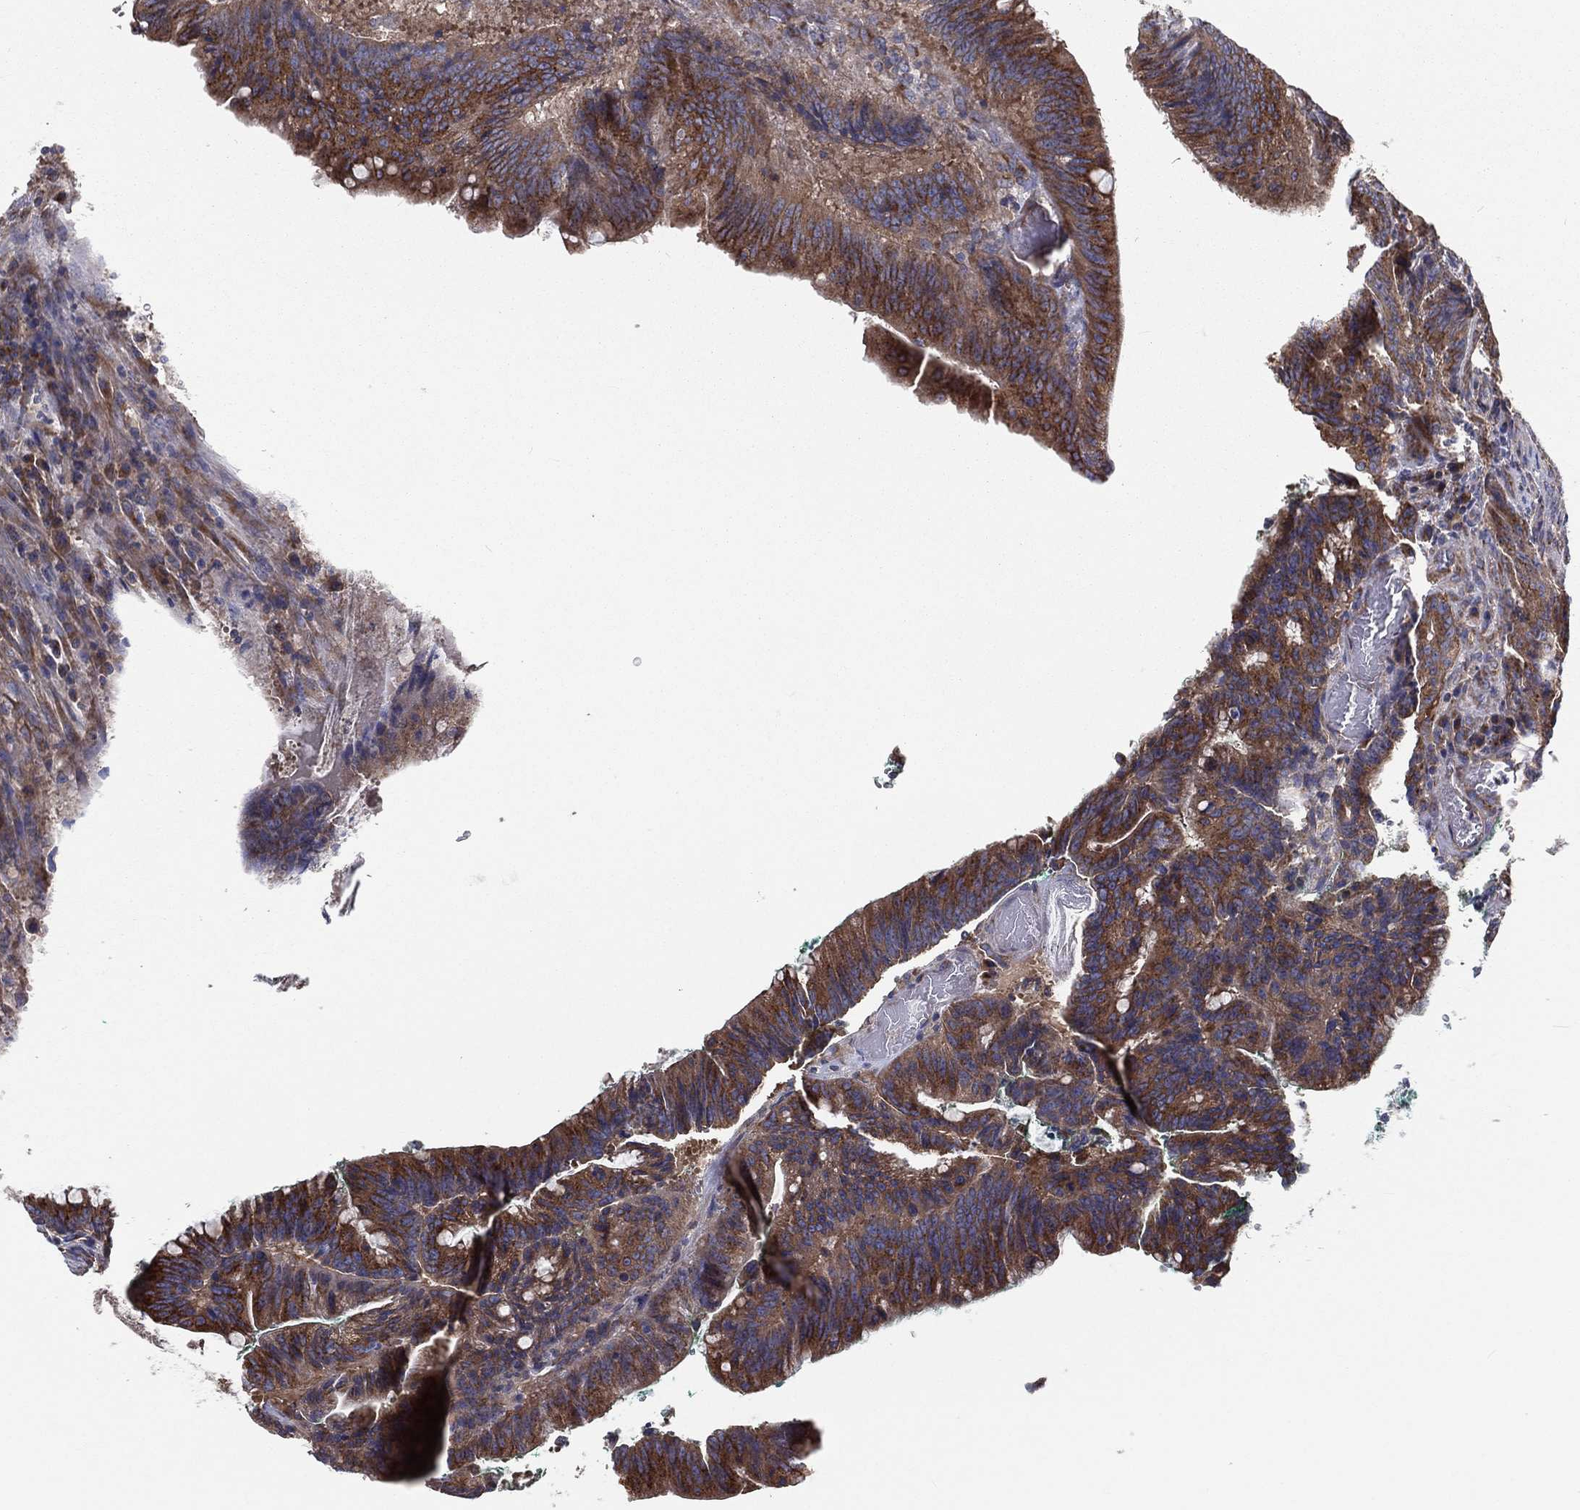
{"staining": {"intensity": "strong", "quantity": "25%-75%", "location": "cytoplasmic/membranous"}, "tissue": "colorectal cancer", "cell_type": "Tumor cells", "image_type": "cancer", "snomed": [{"axis": "morphology", "description": "Adenocarcinoma, NOS"}, {"axis": "topography", "description": "Colon"}], "caption": "An image of human colorectal cancer (adenocarcinoma) stained for a protein displays strong cytoplasmic/membranous brown staining in tumor cells.", "gene": "EIF2B5", "patient": {"sex": "female", "age": 87}}